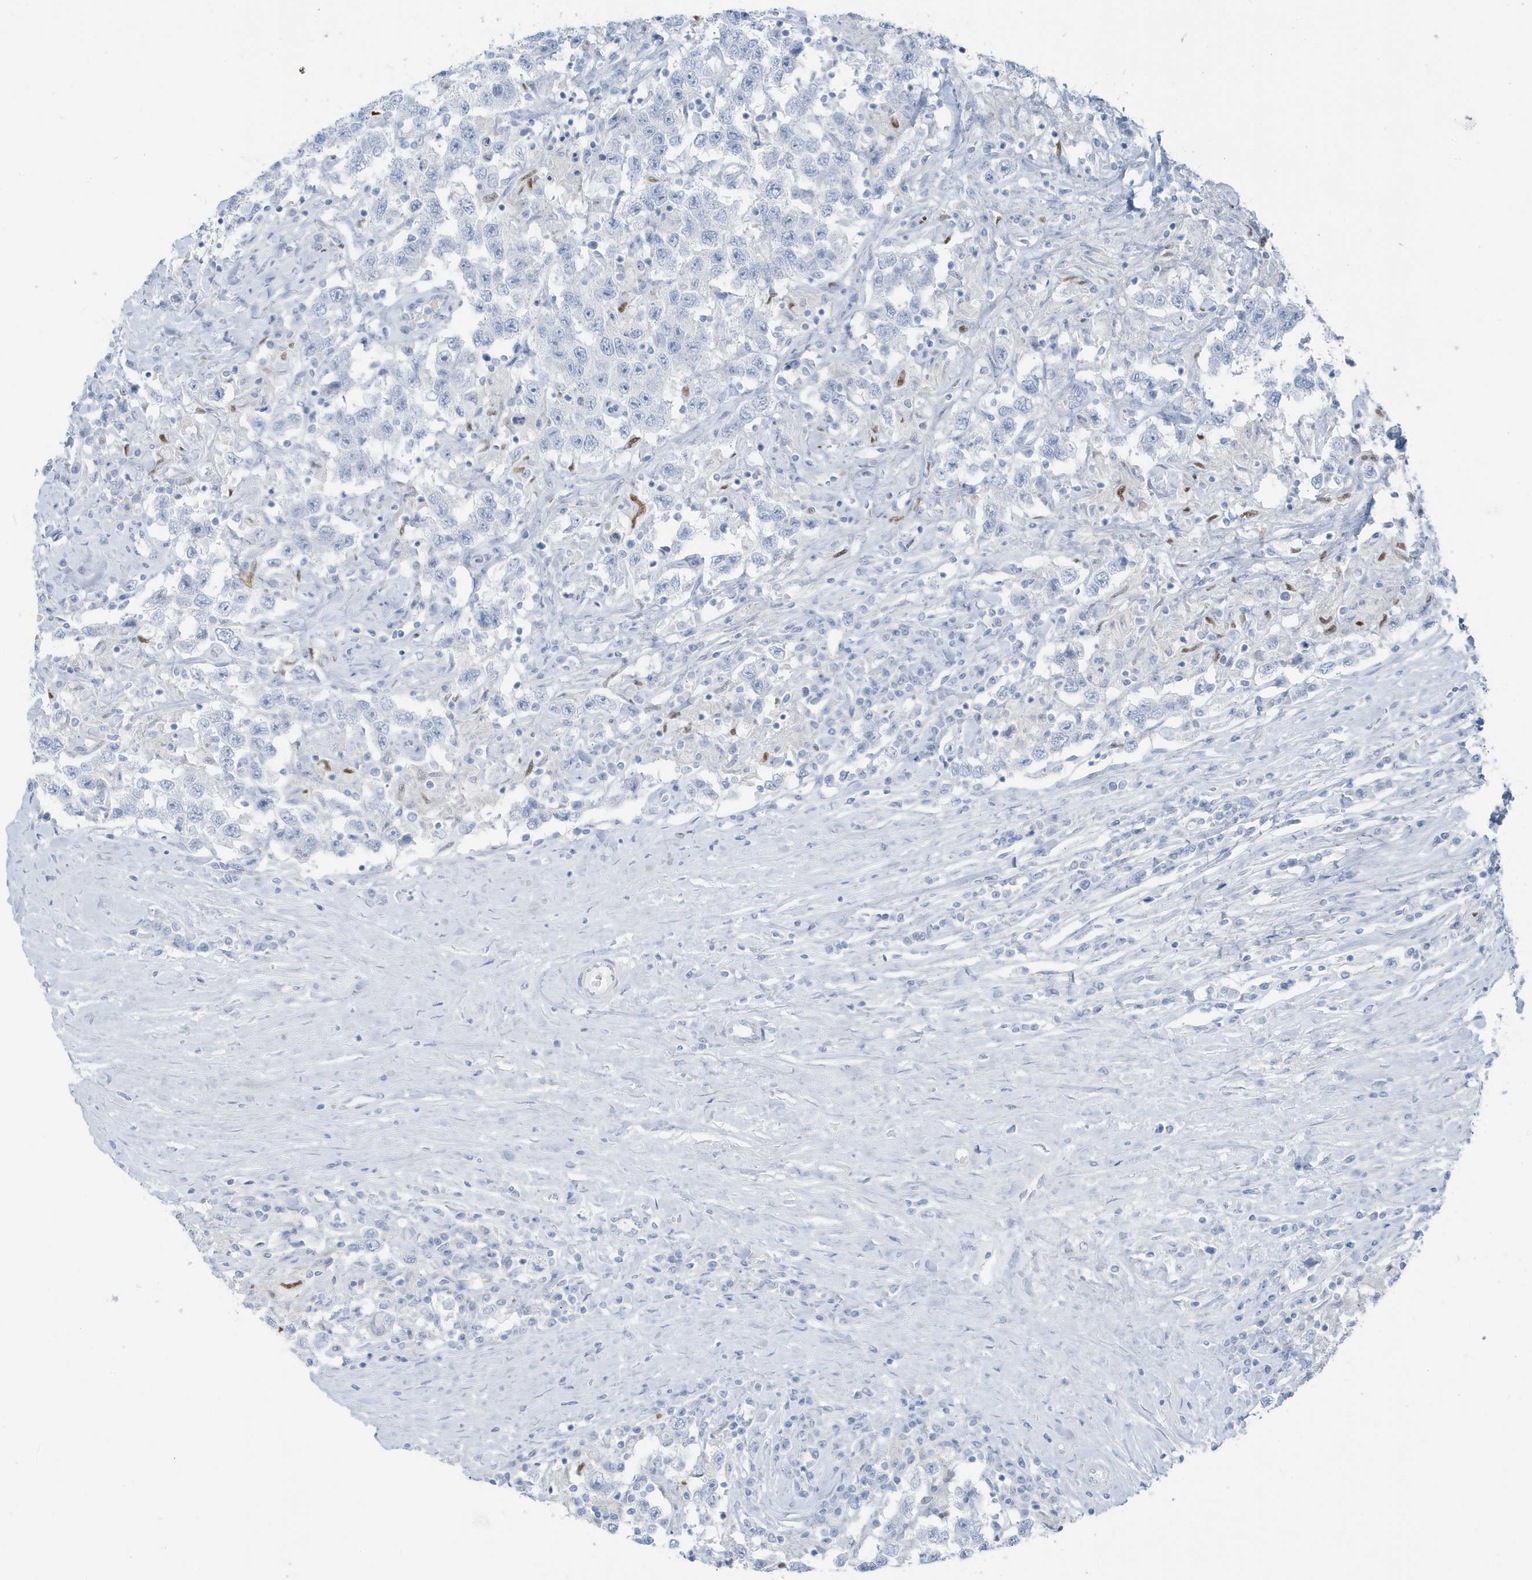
{"staining": {"intensity": "negative", "quantity": "none", "location": "none"}, "tissue": "testis cancer", "cell_type": "Tumor cells", "image_type": "cancer", "snomed": [{"axis": "morphology", "description": "Seminoma, NOS"}, {"axis": "topography", "description": "Testis"}], "caption": "A high-resolution histopathology image shows IHC staining of testis seminoma, which demonstrates no significant staining in tumor cells.", "gene": "ZFP64", "patient": {"sex": "male", "age": 41}}